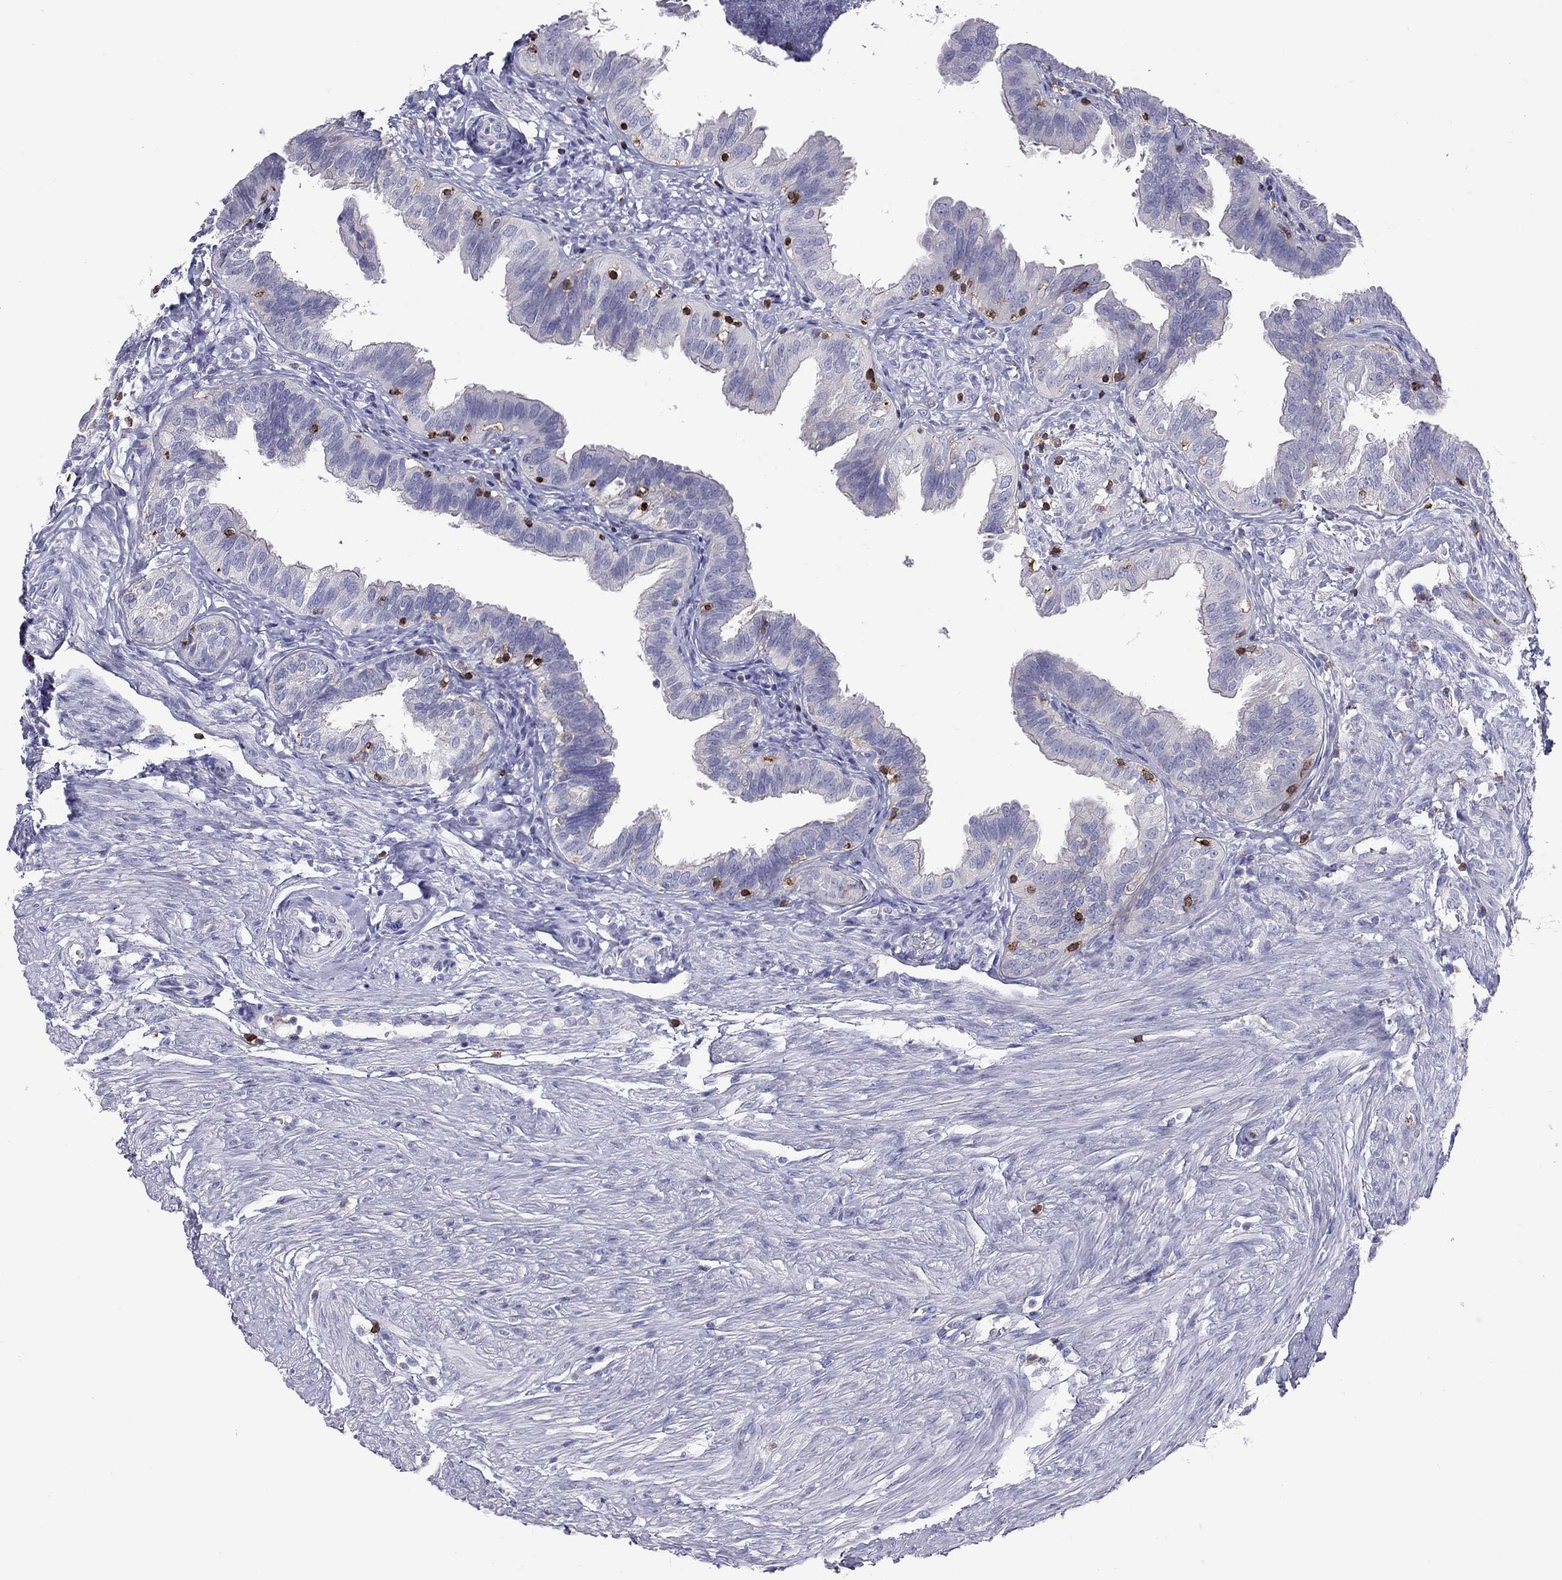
{"staining": {"intensity": "negative", "quantity": "none", "location": "none"}, "tissue": "fallopian tube", "cell_type": "Glandular cells", "image_type": "normal", "snomed": [{"axis": "morphology", "description": "Normal tissue, NOS"}, {"axis": "topography", "description": "Fallopian tube"}], "caption": "The micrograph shows no staining of glandular cells in benign fallopian tube. (DAB immunohistochemistry, high magnification).", "gene": "ENSG00000288637", "patient": {"sex": "female", "age": 39}}